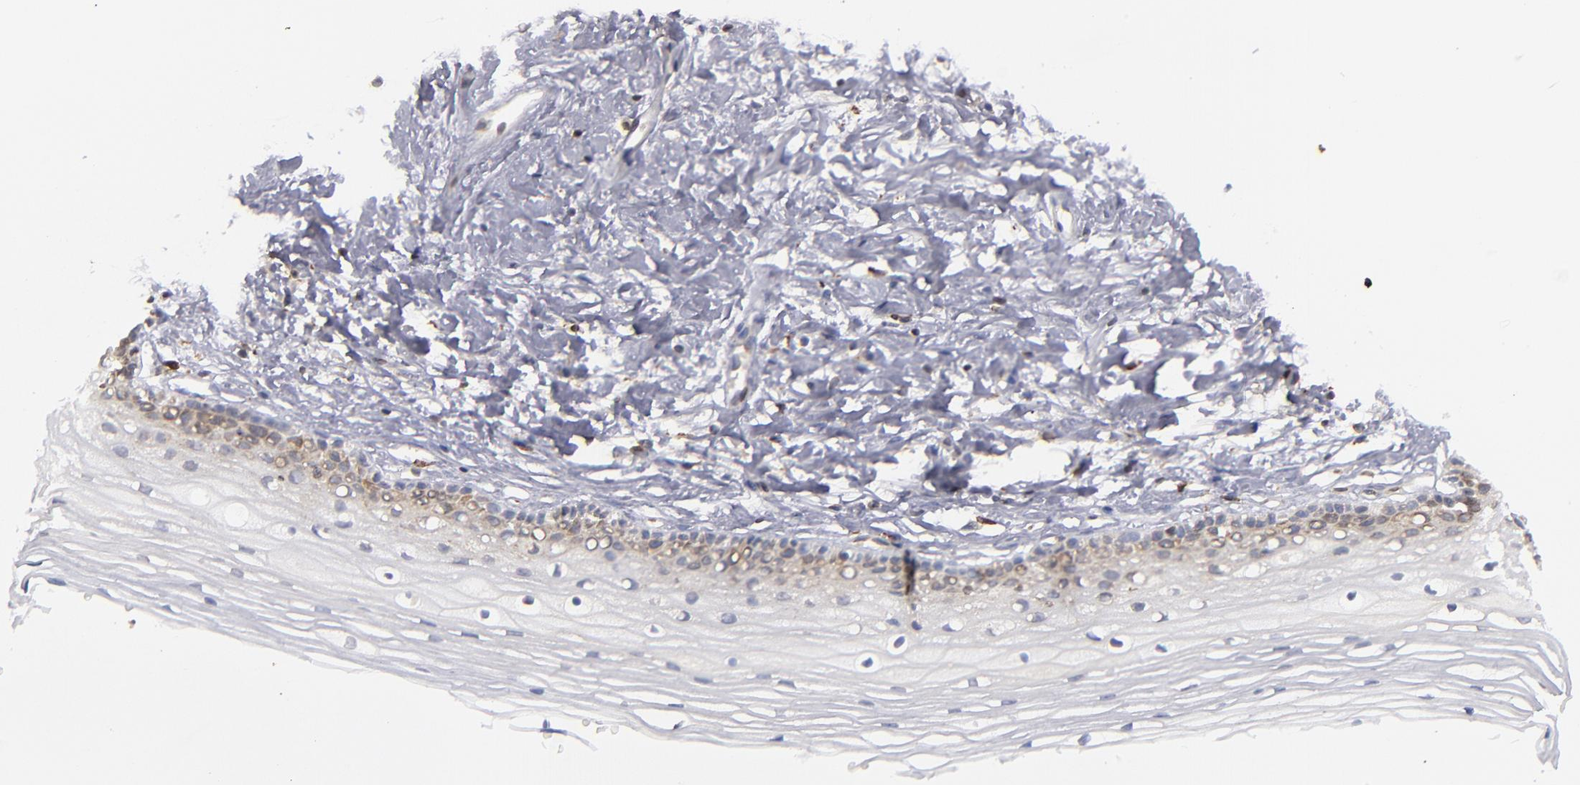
{"staining": {"intensity": "weak", "quantity": "<25%", "location": "cytoplasmic/membranous"}, "tissue": "cervix", "cell_type": "Glandular cells", "image_type": "normal", "snomed": [{"axis": "morphology", "description": "Normal tissue, NOS"}, {"axis": "topography", "description": "Cervix"}], "caption": "Immunohistochemistry of benign human cervix shows no expression in glandular cells.", "gene": "TMX1", "patient": {"sex": "female", "age": 77}}